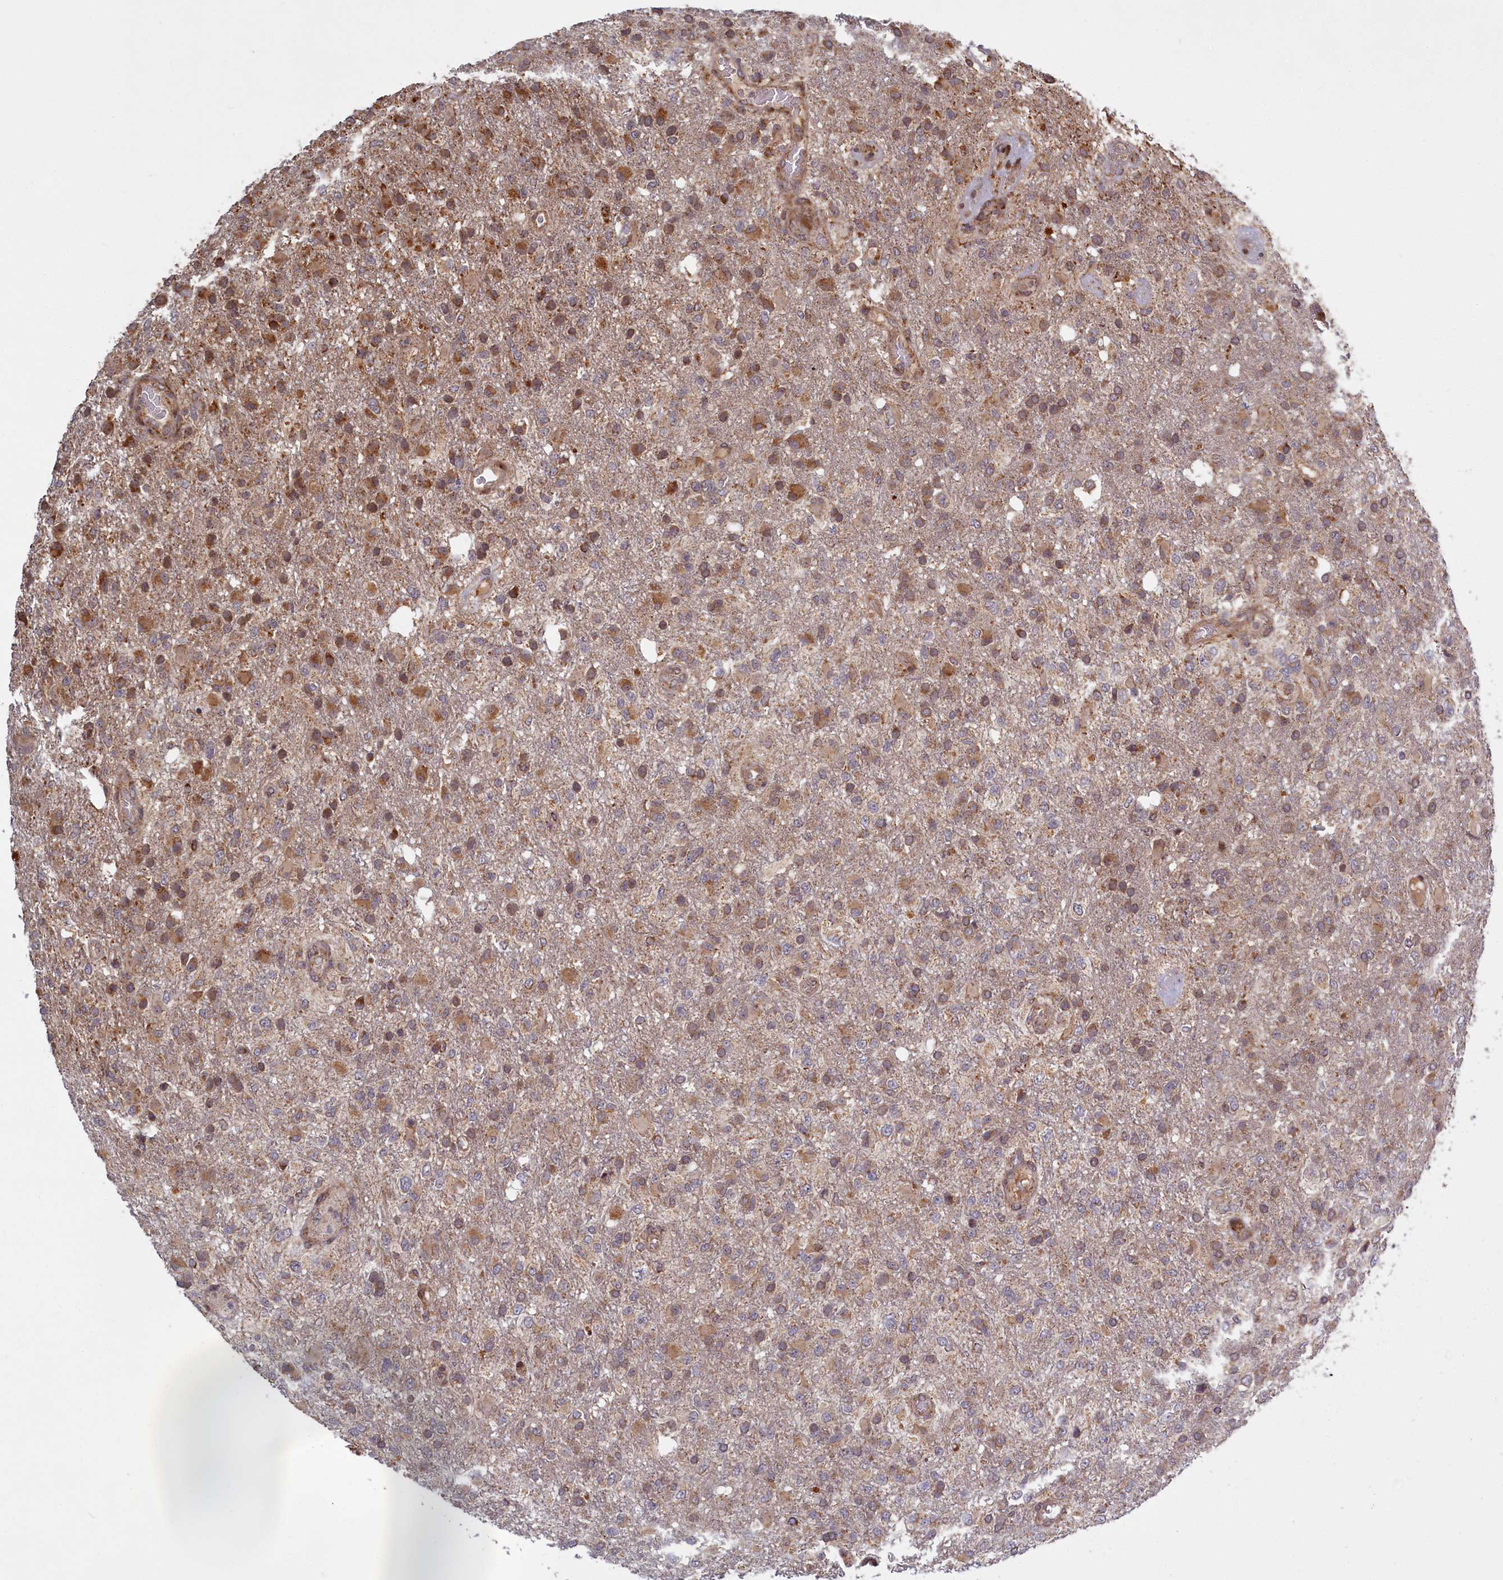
{"staining": {"intensity": "moderate", "quantity": ">75%", "location": "cytoplasmic/membranous"}, "tissue": "glioma", "cell_type": "Tumor cells", "image_type": "cancer", "snomed": [{"axis": "morphology", "description": "Glioma, malignant, High grade"}, {"axis": "topography", "description": "Brain"}], "caption": "High-grade glioma (malignant) stained with DAB (3,3'-diaminobenzidine) IHC reveals medium levels of moderate cytoplasmic/membranous positivity in approximately >75% of tumor cells.", "gene": "PLA2G10", "patient": {"sex": "female", "age": 74}}